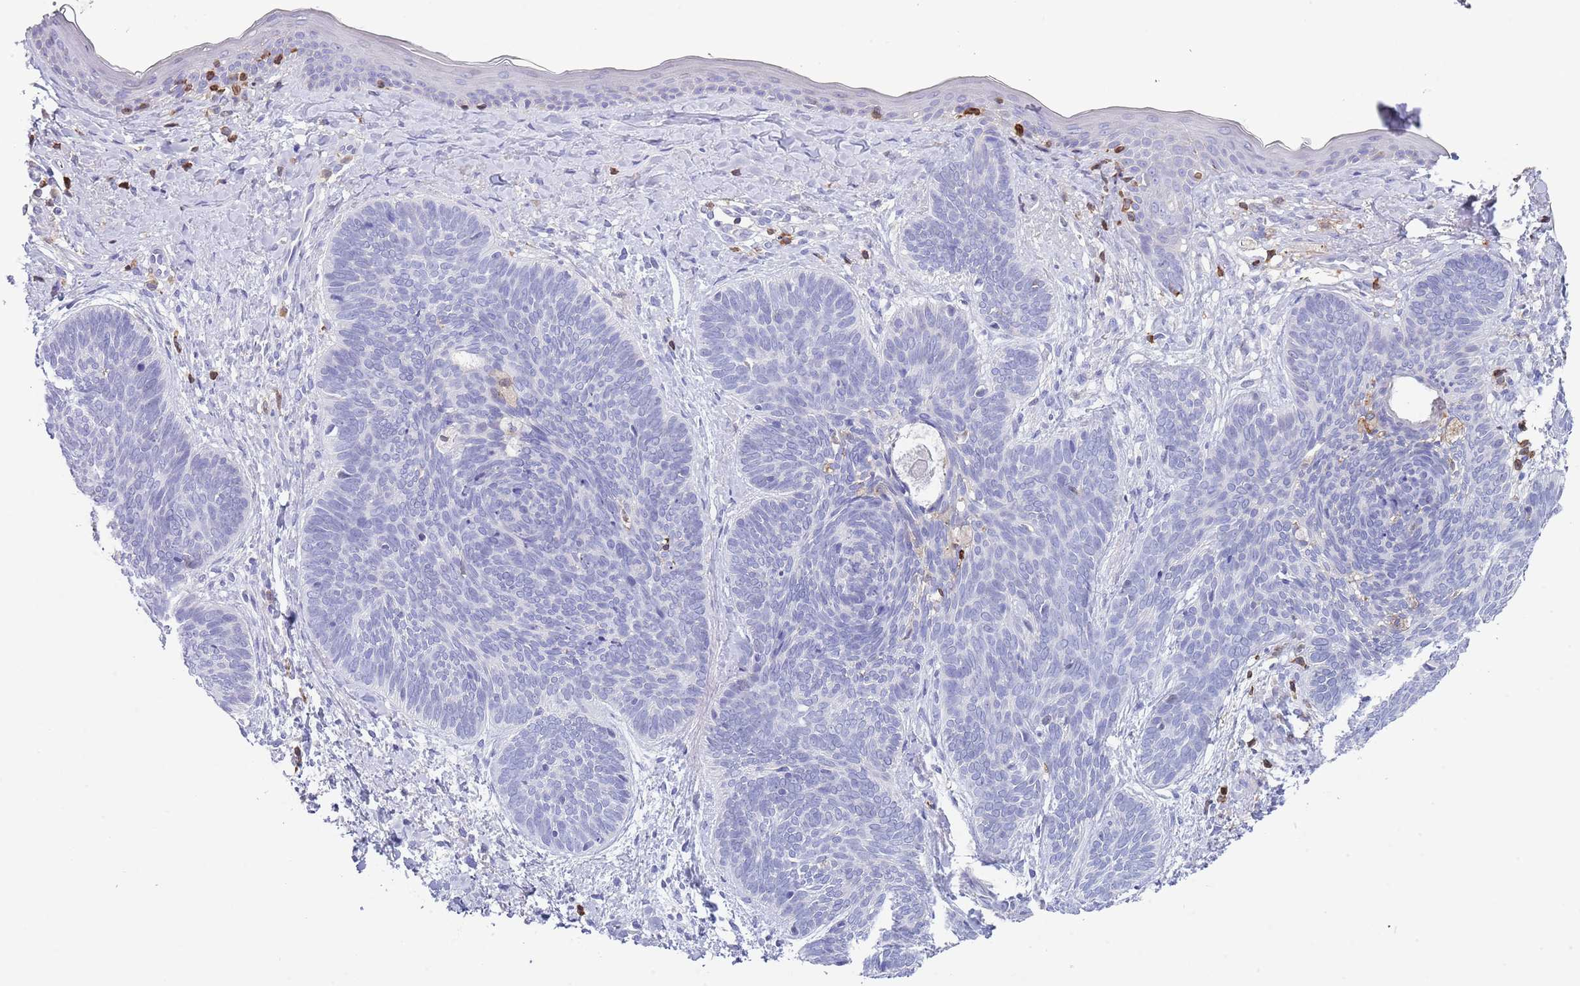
{"staining": {"intensity": "negative", "quantity": "none", "location": "none"}, "tissue": "skin cancer", "cell_type": "Tumor cells", "image_type": "cancer", "snomed": [{"axis": "morphology", "description": "Basal cell carcinoma"}, {"axis": "topography", "description": "Skin"}], "caption": "IHC micrograph of neoplastic tissue: human skin basal cell carcinoma stained with DAB demonstrates no significant protein expression in tumor cells. (DAB IHC visualized using brightfield microscopy, high magnification).", "gene": "LPXN", "patient": {"sex": "female", "age": 81}}